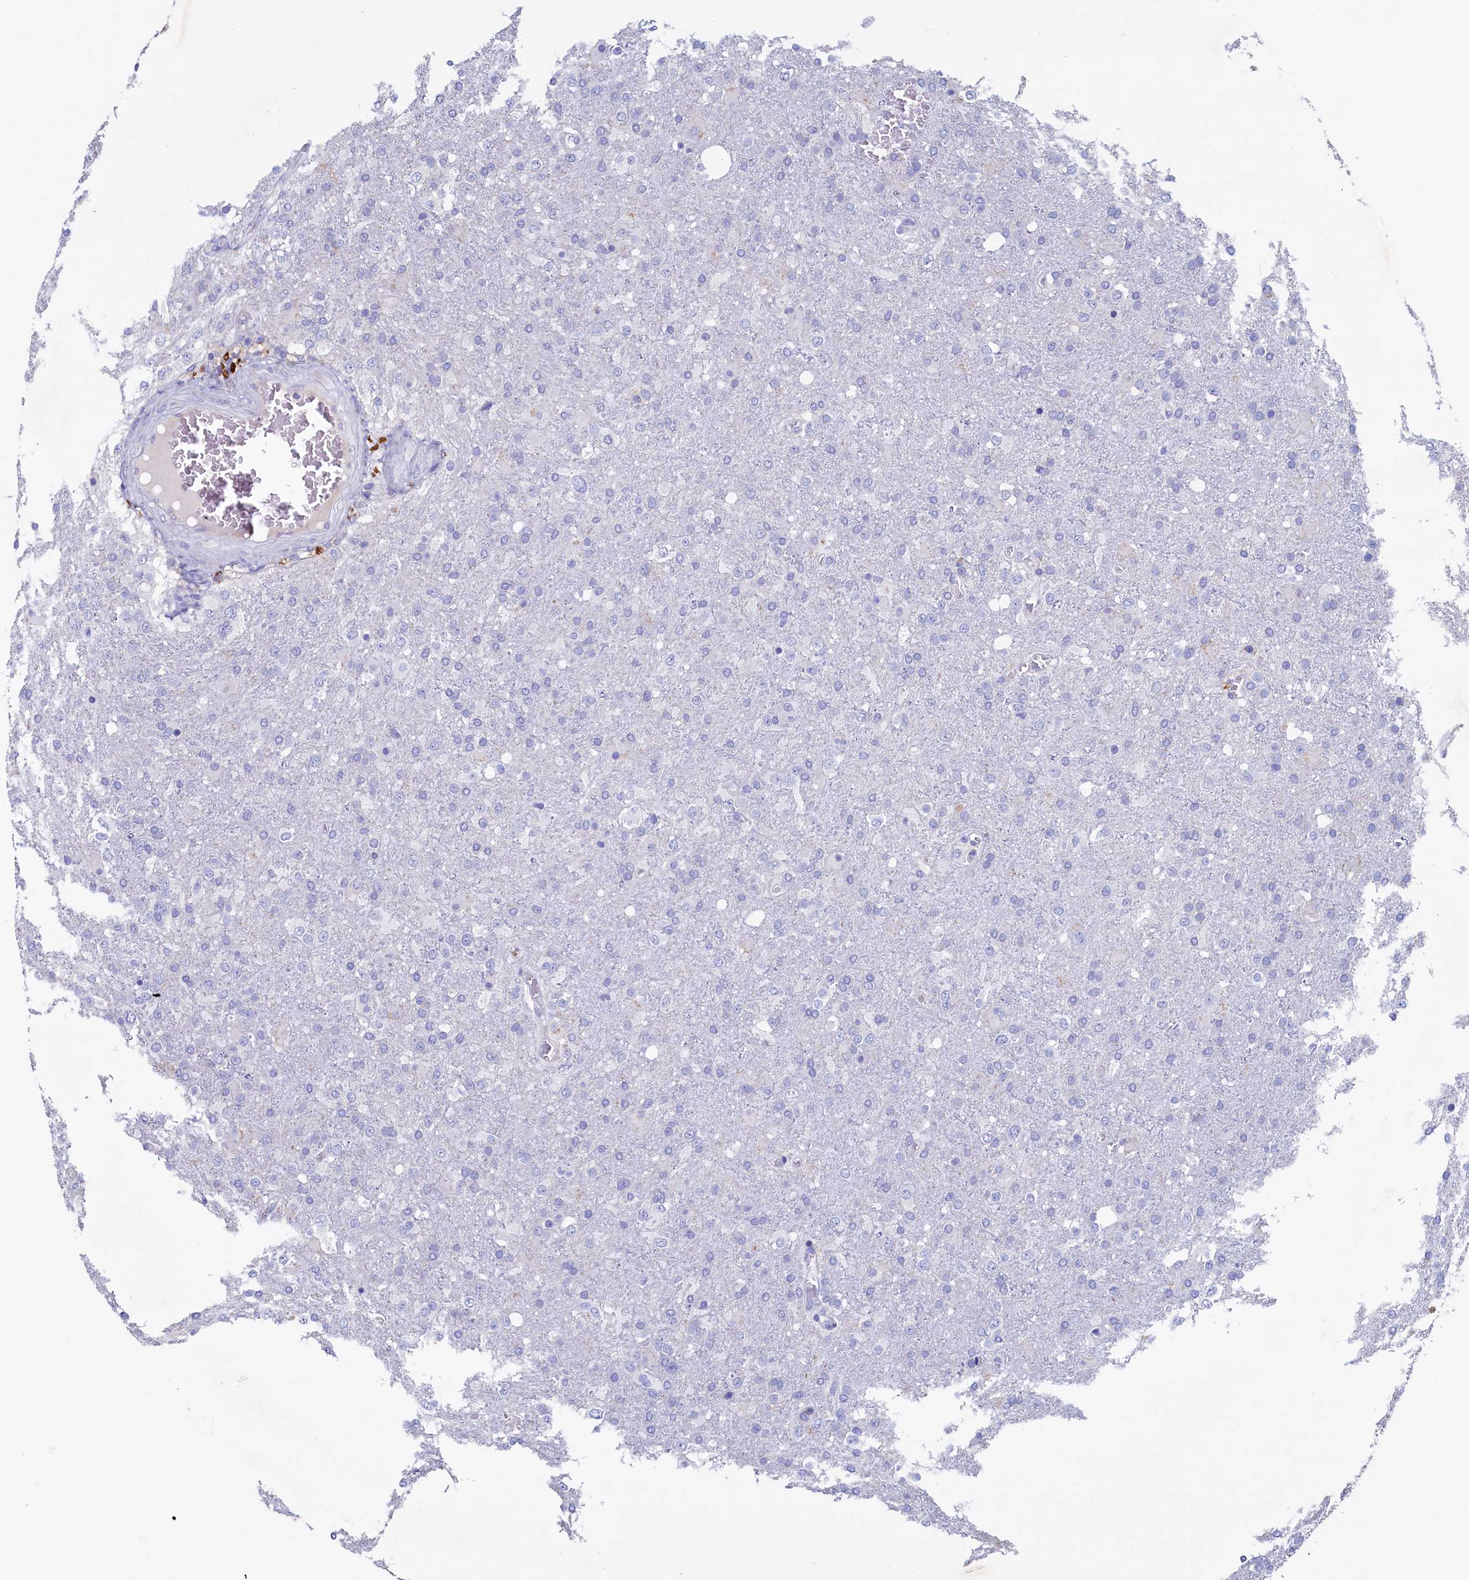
{"staining": {"intensity": "negative", "quantity": "none", "location": "none"}, "tissue": "glioma", "cell_type": "Tumor cells", "image_type": "cancer", "snomed": [{"axis": "morphology", "description": "Glioma, malignant, High grade"}, {"axis": "topography", "description": "Brain"}], "caption": "Glioma stained for a protein using IHC demonstrates no staining tumor cells.", "gene": "CBLIF", "patient": {"sex": "female", "age": 74}}